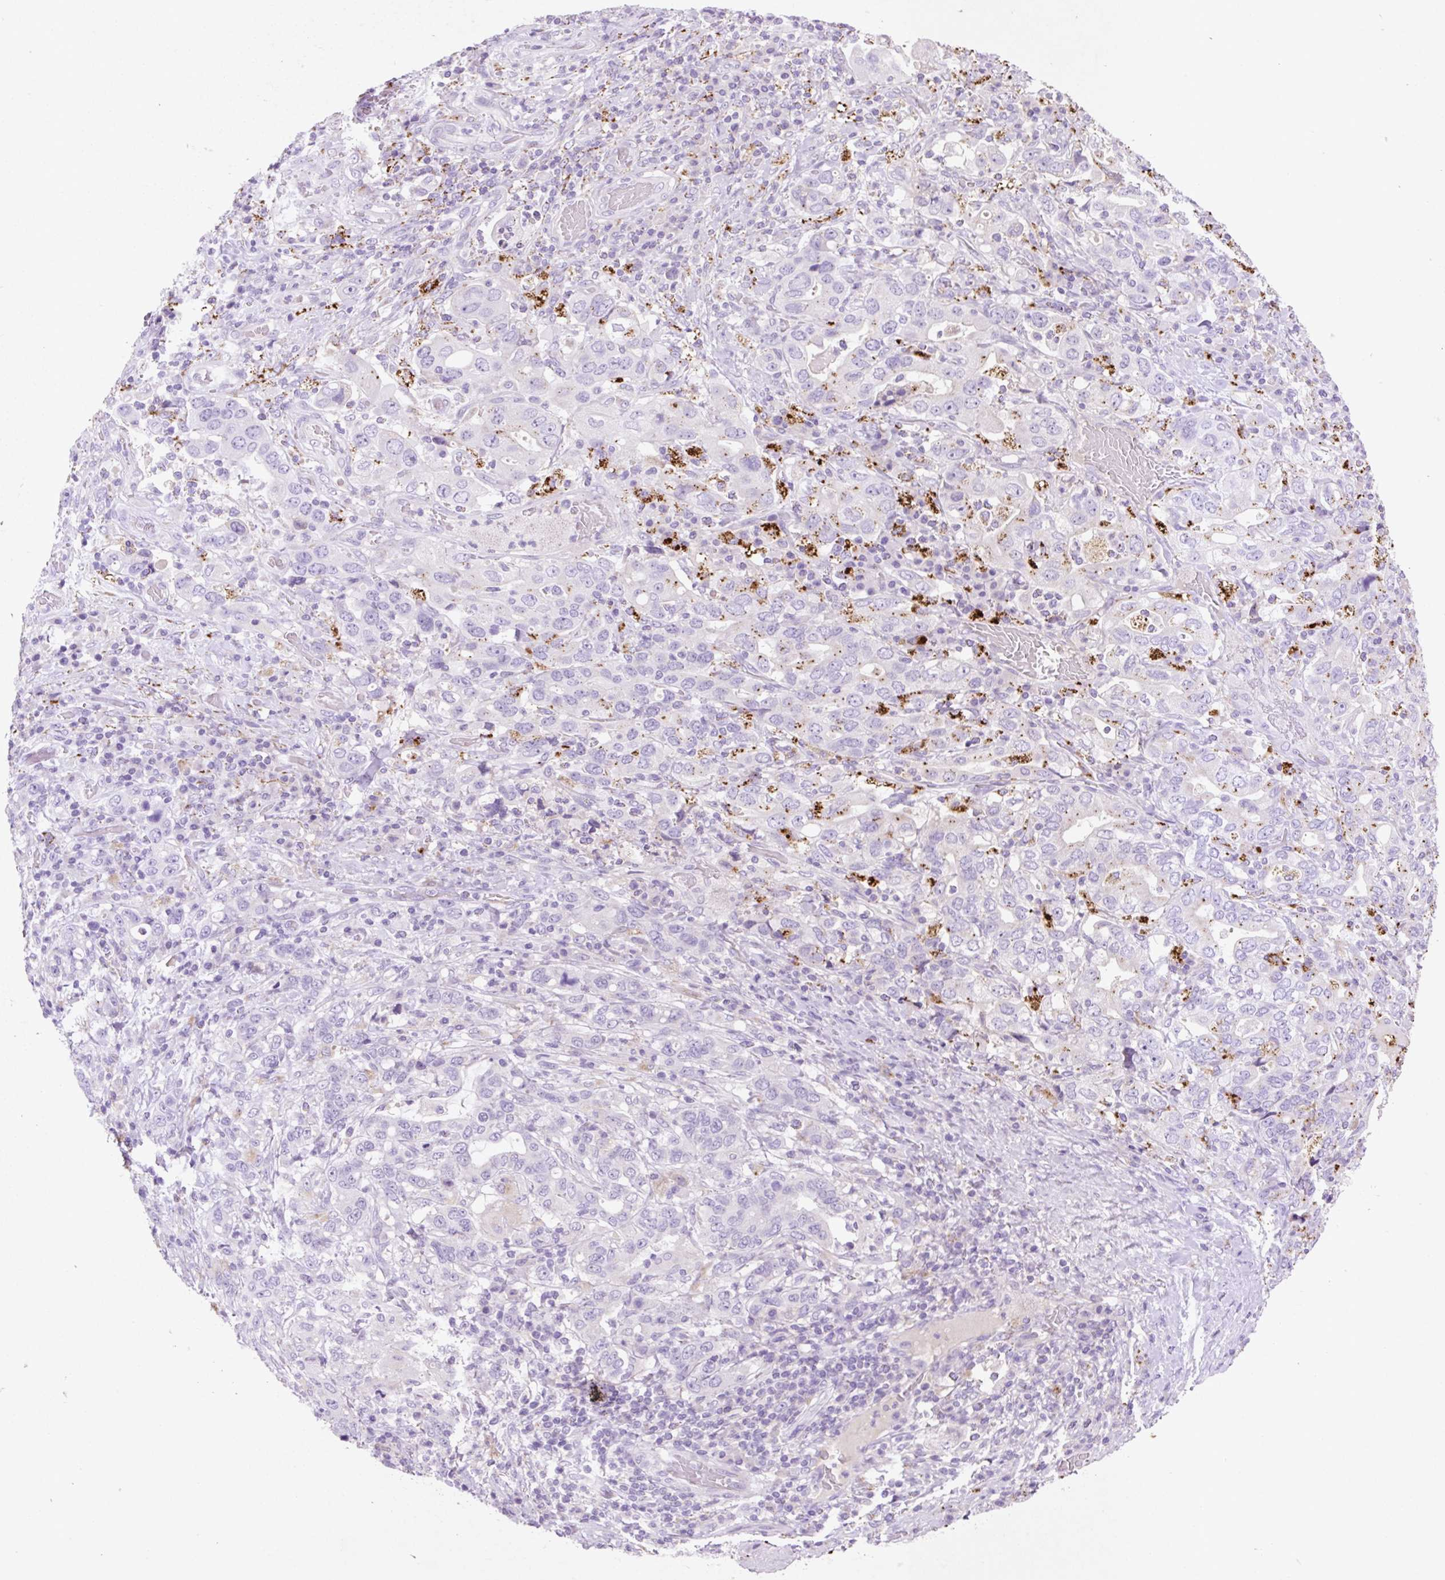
{"staining": {"intensity": "negative", "quantity": "none", "location": "none"}, "tissue": "stomach cancer", "cell_type": "Tumor cells", "image_type": "cancer", "snomed": [{"axis": "morphology", "description": "Adenocarcinoma, NOS"}, {"axis": "topography", "description": "Stomach, upper"}, {"axis": "topography", "description": "Stomach"}], "caption": "Tumor cells are negative for protein expression in human stomach adenocarcinoma.", "gene": "HEXA", "patient": {"sex": "male", "age": 62}}